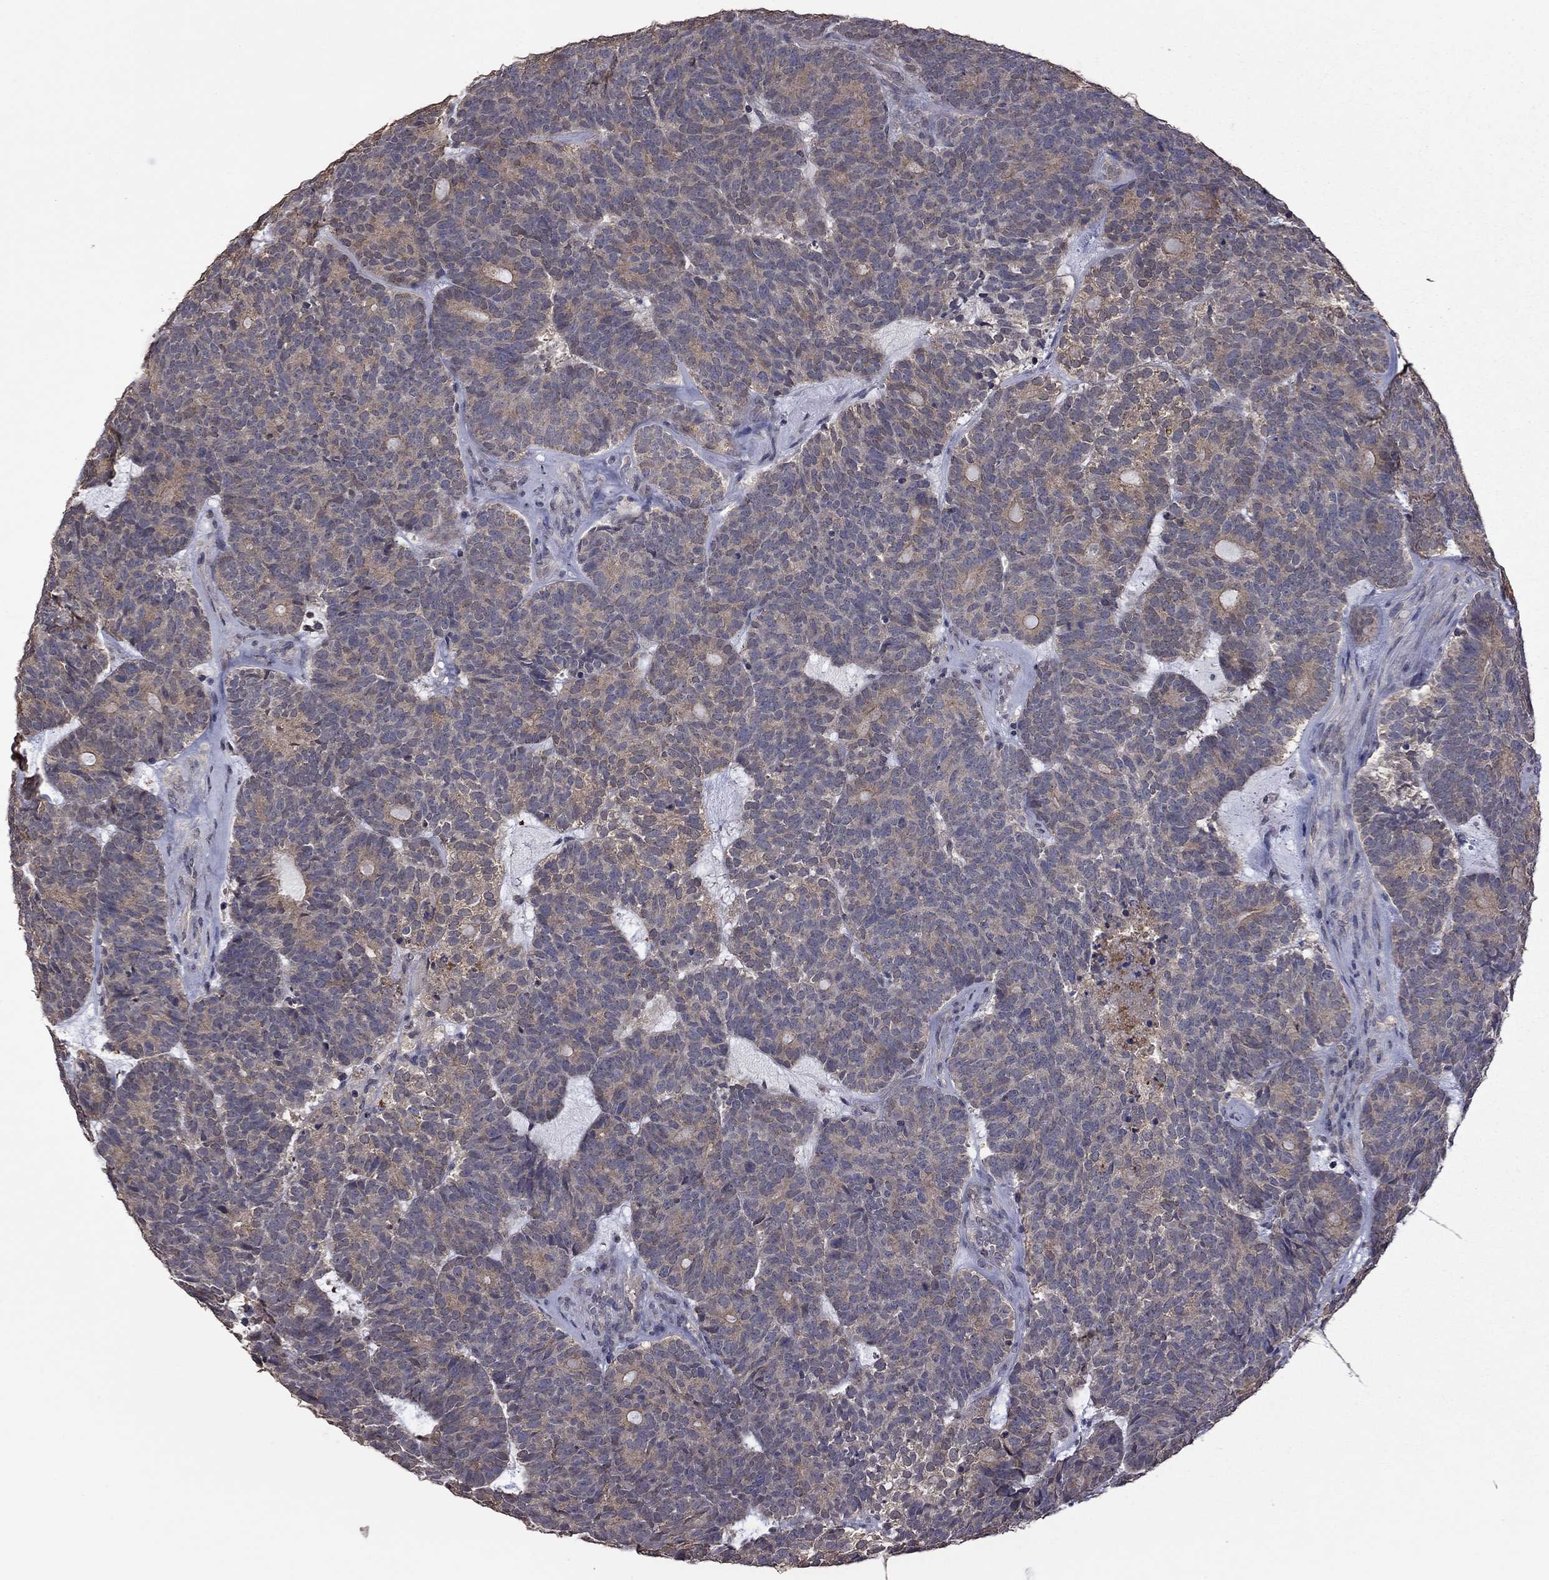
{"staining": {"intensity": "moderate", "quantity": "25%-75%", "location": "cytoplasmic/membranous"}, "tissue": "head and neck cancer", "cell_type": "Tumor cells", "image_type": "cancer", "snomed": [{"axis": "morphology", "description": "Adenocarcinoma, NOS"}, {"axis": "topography", "description": "Head-Neck"}], "caption": "Adenocarcinoma (head and neck) was stained to show a protein in brown. There is medium levels of moderate cytoplasmic/membranous expression in about 25%-75% of tumor cells. (Stains: DAB in brown, nuclei in blue, Microscopy: brightfield microscopy at high magnification).", "gene": "TSNARE1", "patient": {"sex": "female", "age": 81}}